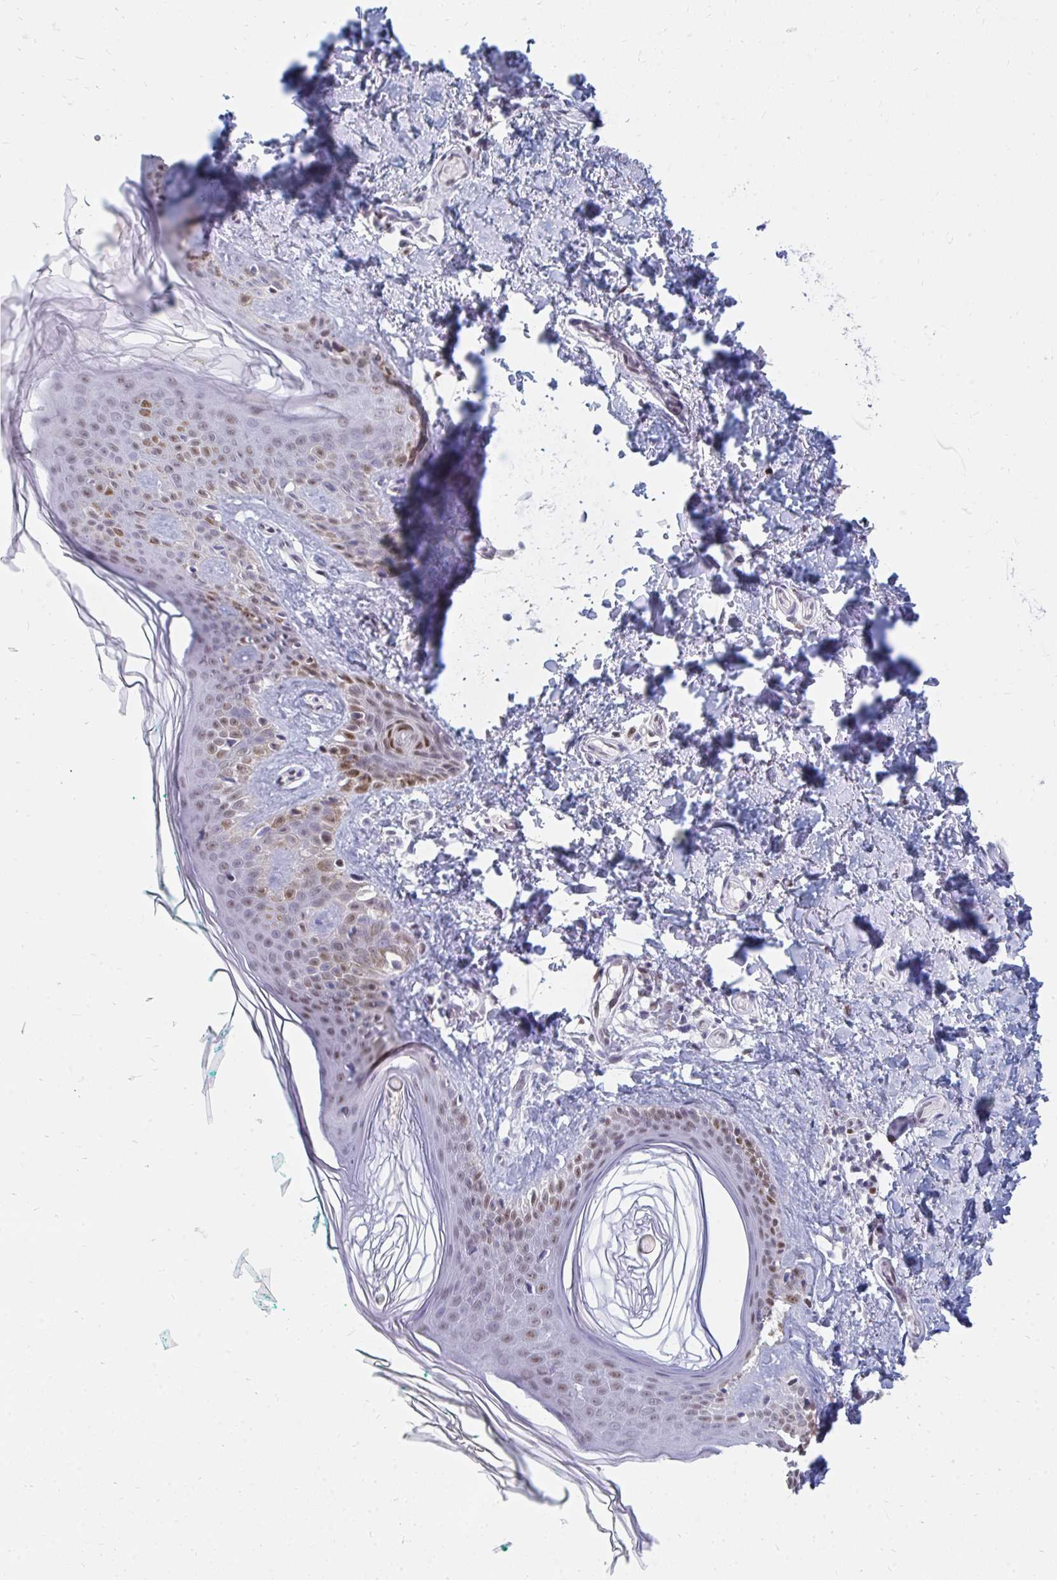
{"staining": {"intensity": "negative", "quantity": "none", "location": "none"}, "tissue": "skin", "cell_type": "Fibroblasts", "image_type": "normal", "snomed": [{"axis": "morphology", "description": "Normal tissue, NOS"}, {"axis": "topography", "description": "Skin"}, {"axis": "topography", "description": "Peripheral nerve tissue"}], "caption": "High power microscopy image of an immunohistochemistry (IHC) micrograph of normal skin, revealing no significant staining in fibroblasts.", "gene": "PLK3", "patient": {"sex": "female", "age": 45}}